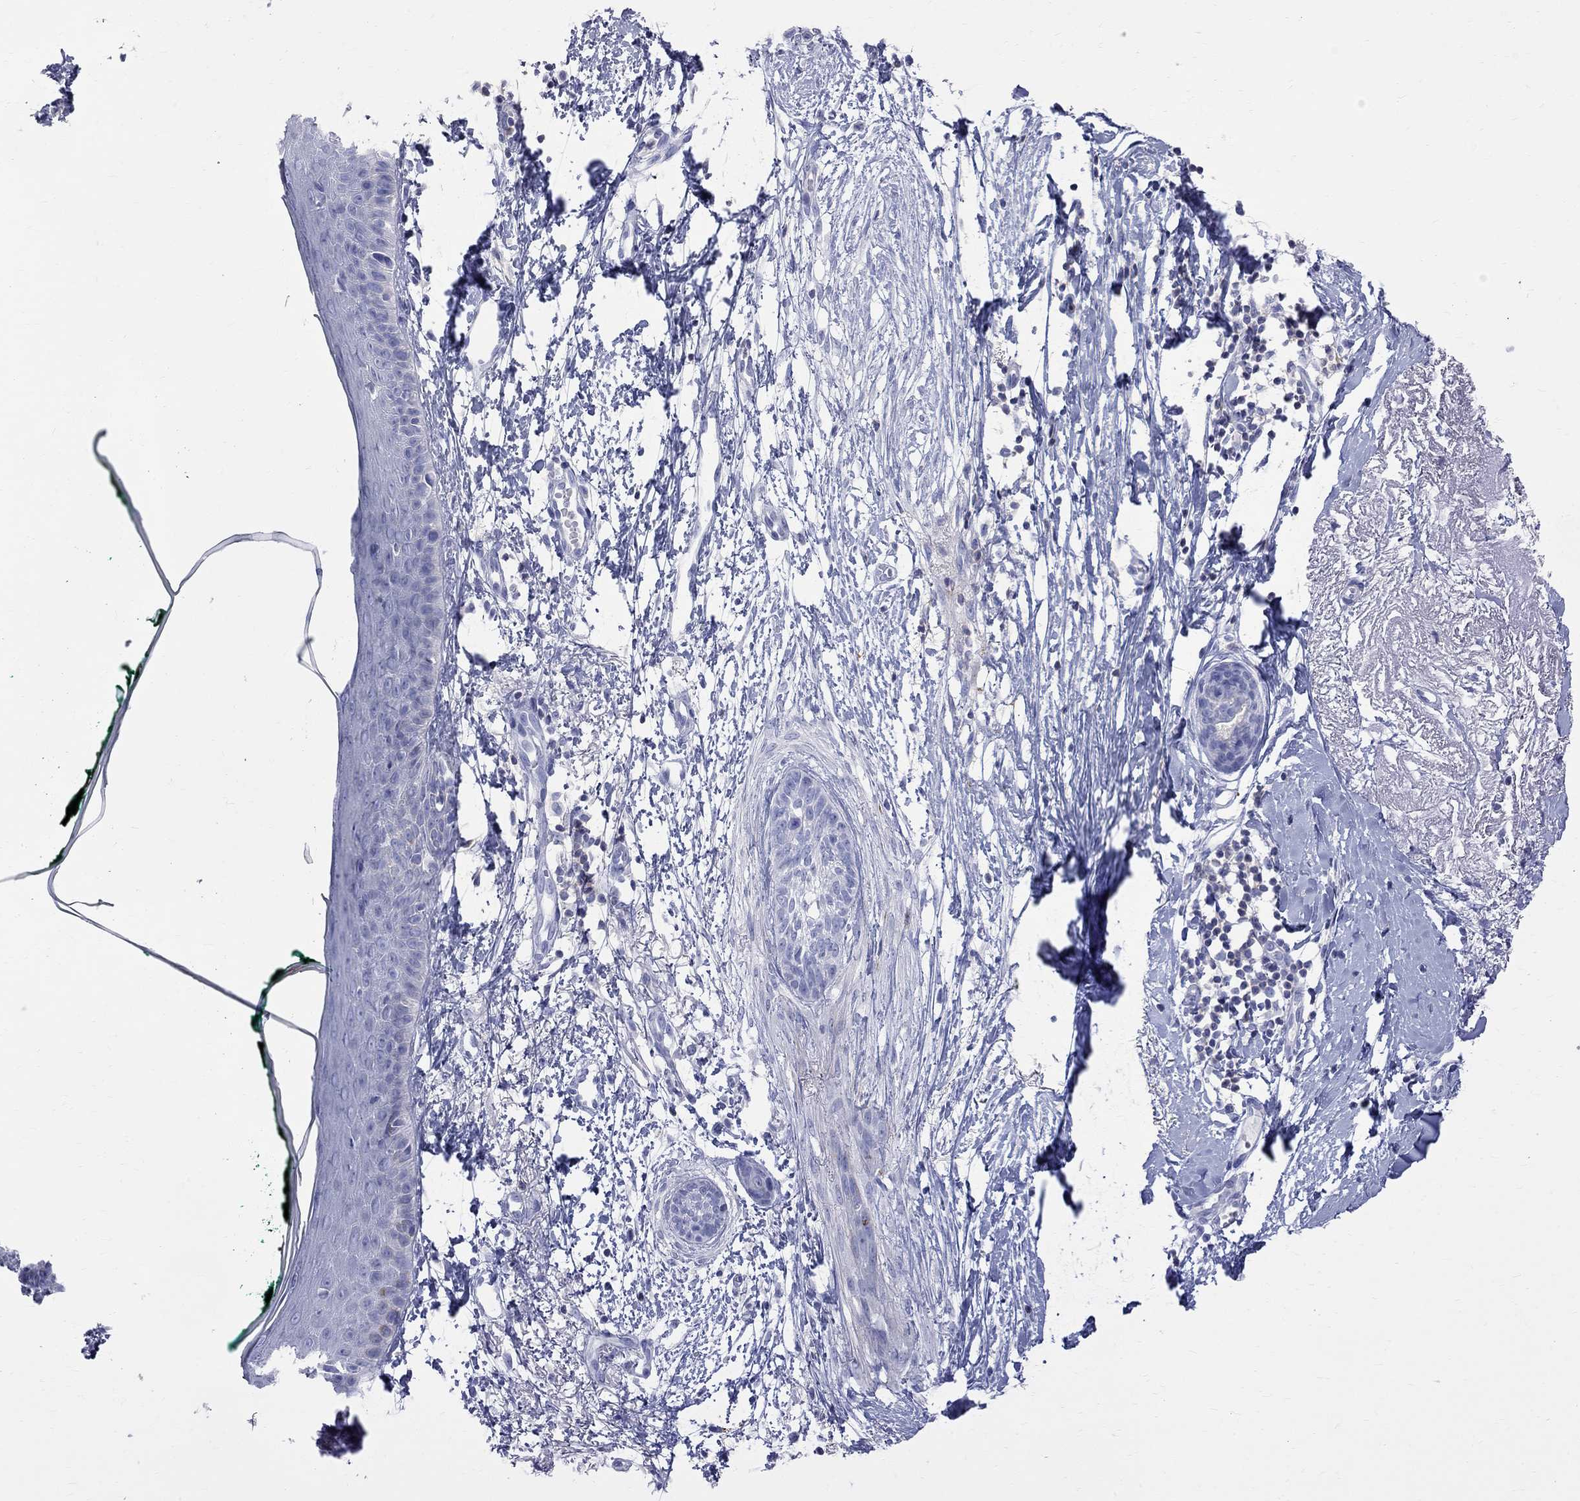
{"staining": {"intensity": "negative", "quantity": "none", "location": "none"}, "tissue": "skin cancer", "cell_type": "Tumor cells", "image_type": "cancer", "snomed": [{"axis": "morphology", "description": "Normal tissue, NOS"}, {"axis": "morphology", "description": "Basal cell carcinoma"}, {"axis": "topography", "description": "Skin"}], "caption": "Tumor cells show no significant expression in skin cancer.", "gene": "S100A3", "patient": {"sex": "male", "age": 84}}